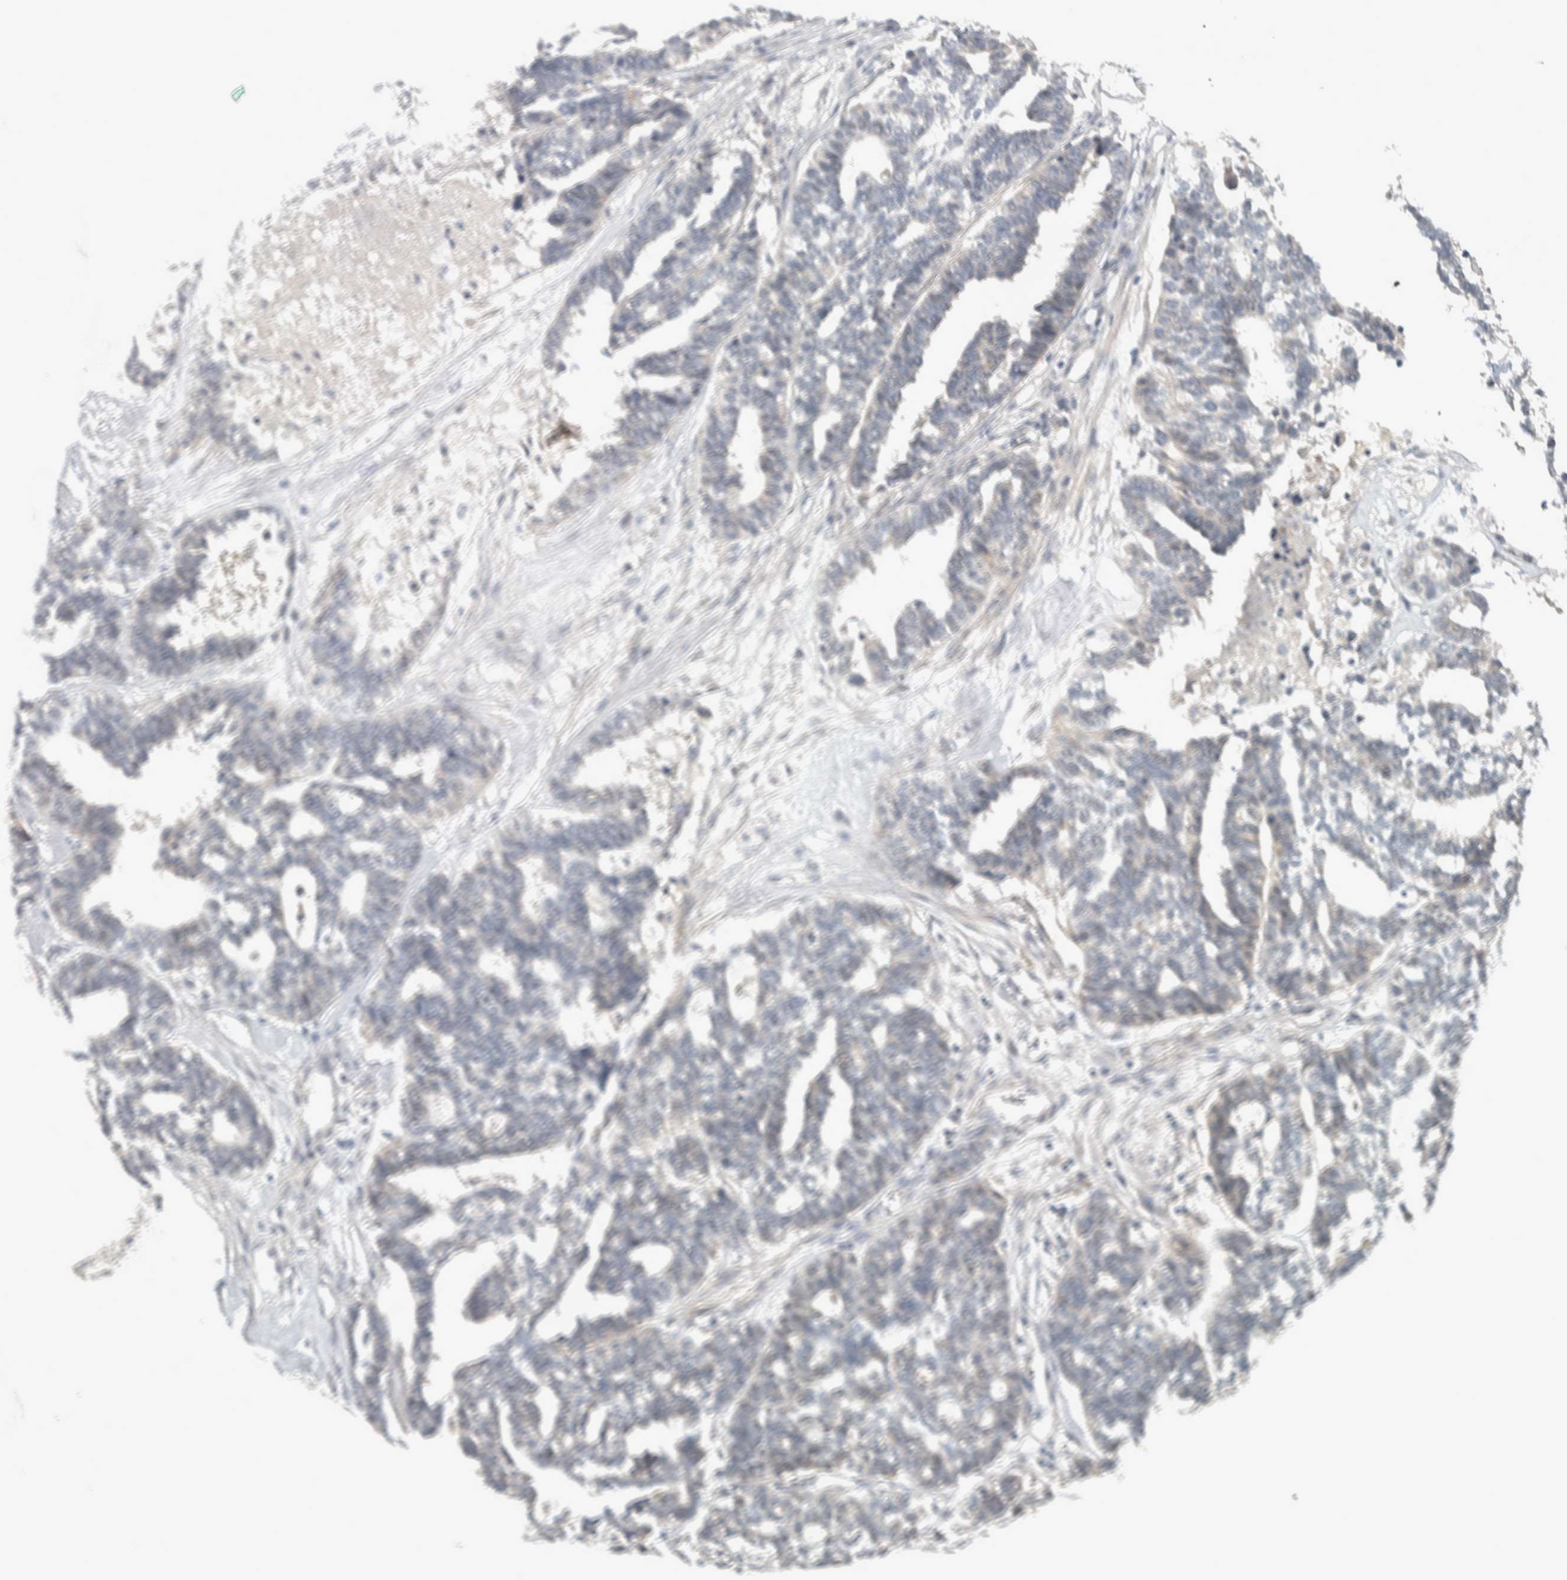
{"staining": {"intensity": "negative", "quantity": "none", "location": "none"}, "tissue": "ovarian cancer", "cell_type": "Tumor cells", "image_type": "cancer", "snomed": [{"axis": "morphology", "description": "Cystadenocarcinoma, serous, NOS"}, {"axis": "topography", "description": "Ovary"}], "caption": "High power microscopy histopathology image of an IHC image of serous cystadenocarcinoma (ovarian), revealing no significant positivity in tumor cells. (Brightfield microscopy of DAB (3,3'-diaminobenzidine) IHC at high magnification).", "gene": "AFP", "patient": {"sex": "female", "age": 59}}